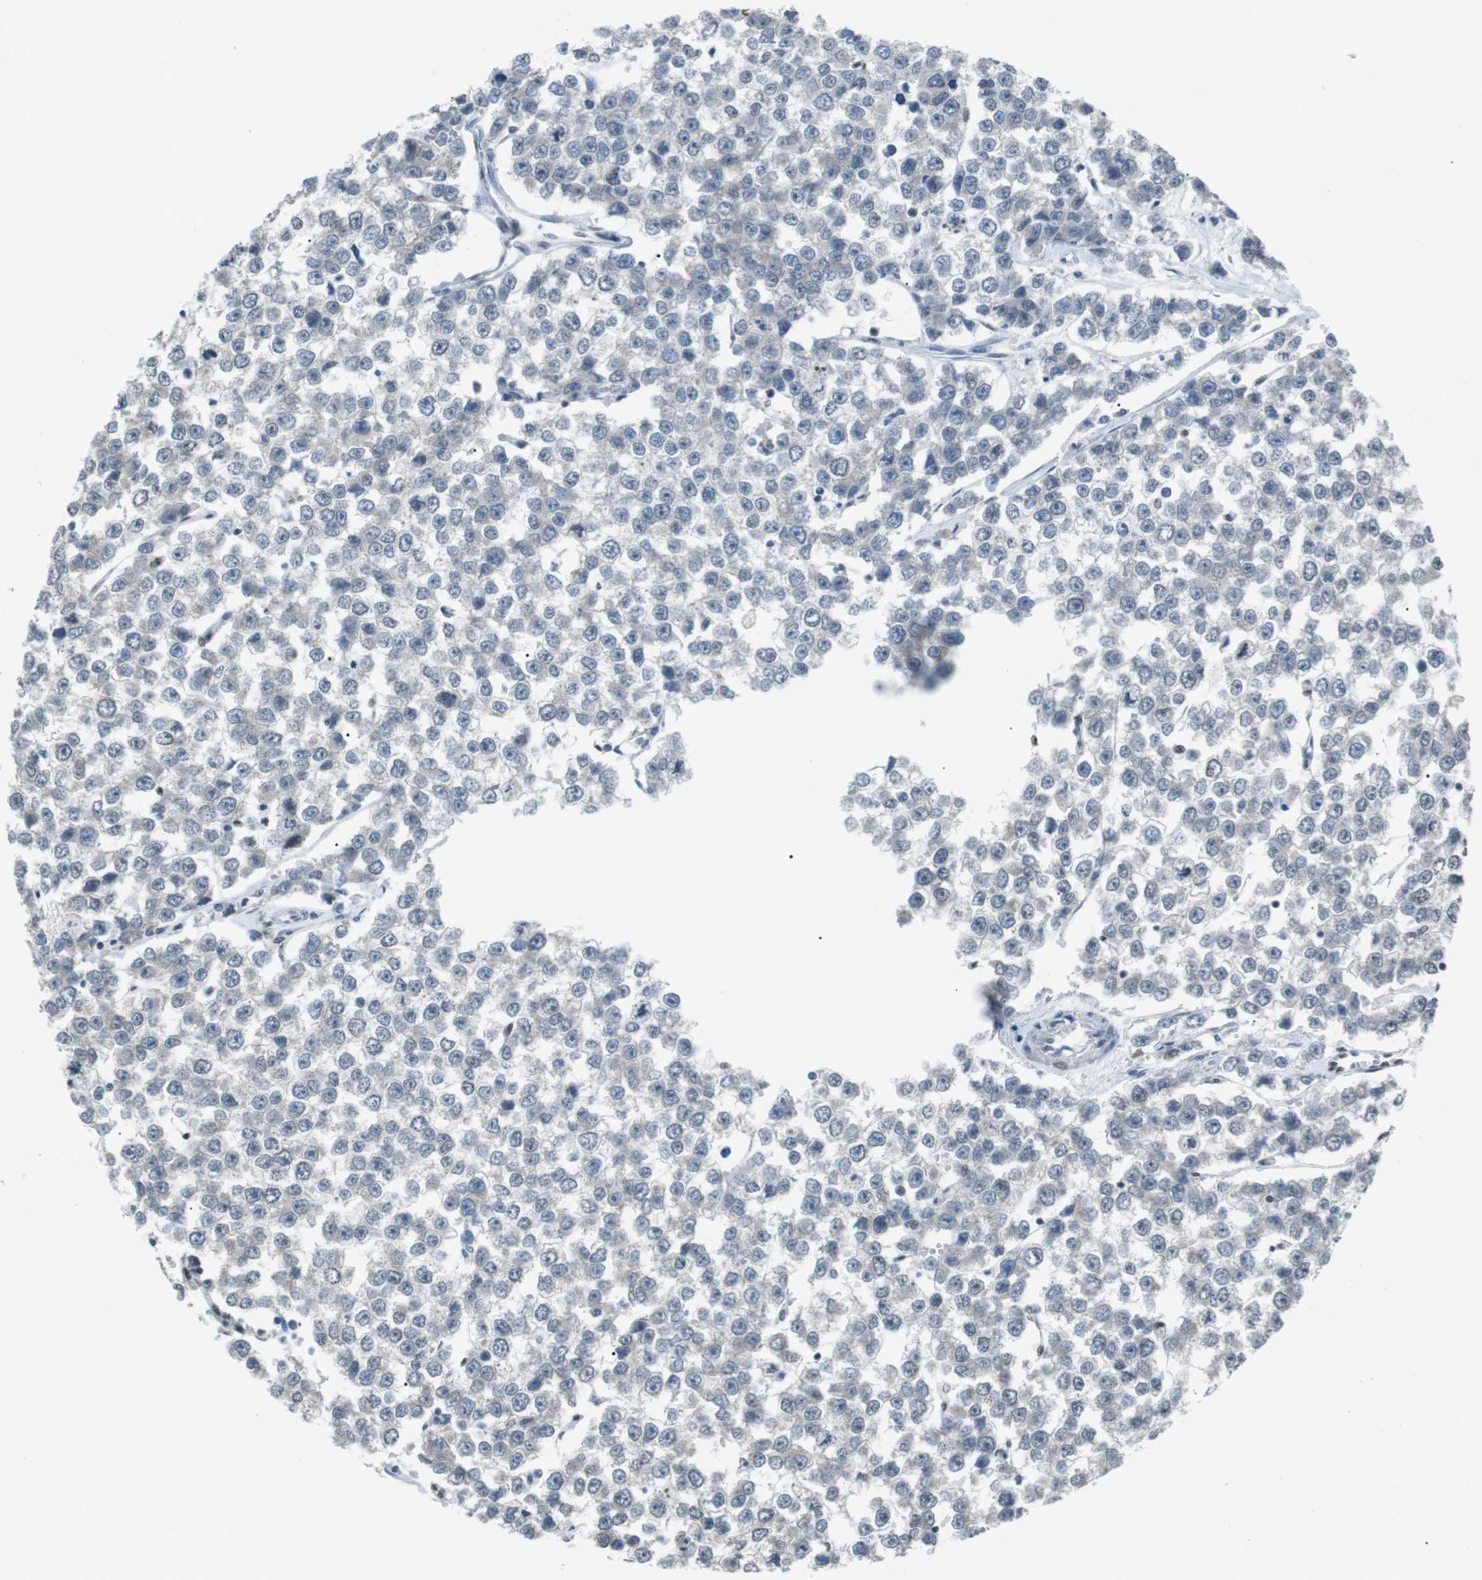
{"staining": {"intensity": "negative", "quantity": "none", "location": "none"}, "tissue": "testis cancer", "cell_type": "Tumor cells", "image_type": "cancer", "snomed": [{"axis": "morphology", "description": "Seminoma, NOS"}, {"axis": "morphology", "description": "Carcinoma, Embryonal, NOS"}, {"axis": "topography", "description": "Testis"}], "caption": "An image of testis cancer (seminoma) stained for a protein reveals no brown staining in tumor cells. The staining is performed using DAB (3,3'-diaminobenzidine) brown chromogen with nuclei counter-stained in using hematoxylin.", "gene": "SRPK2", "patient": {"sex": "male", "age": 52}}